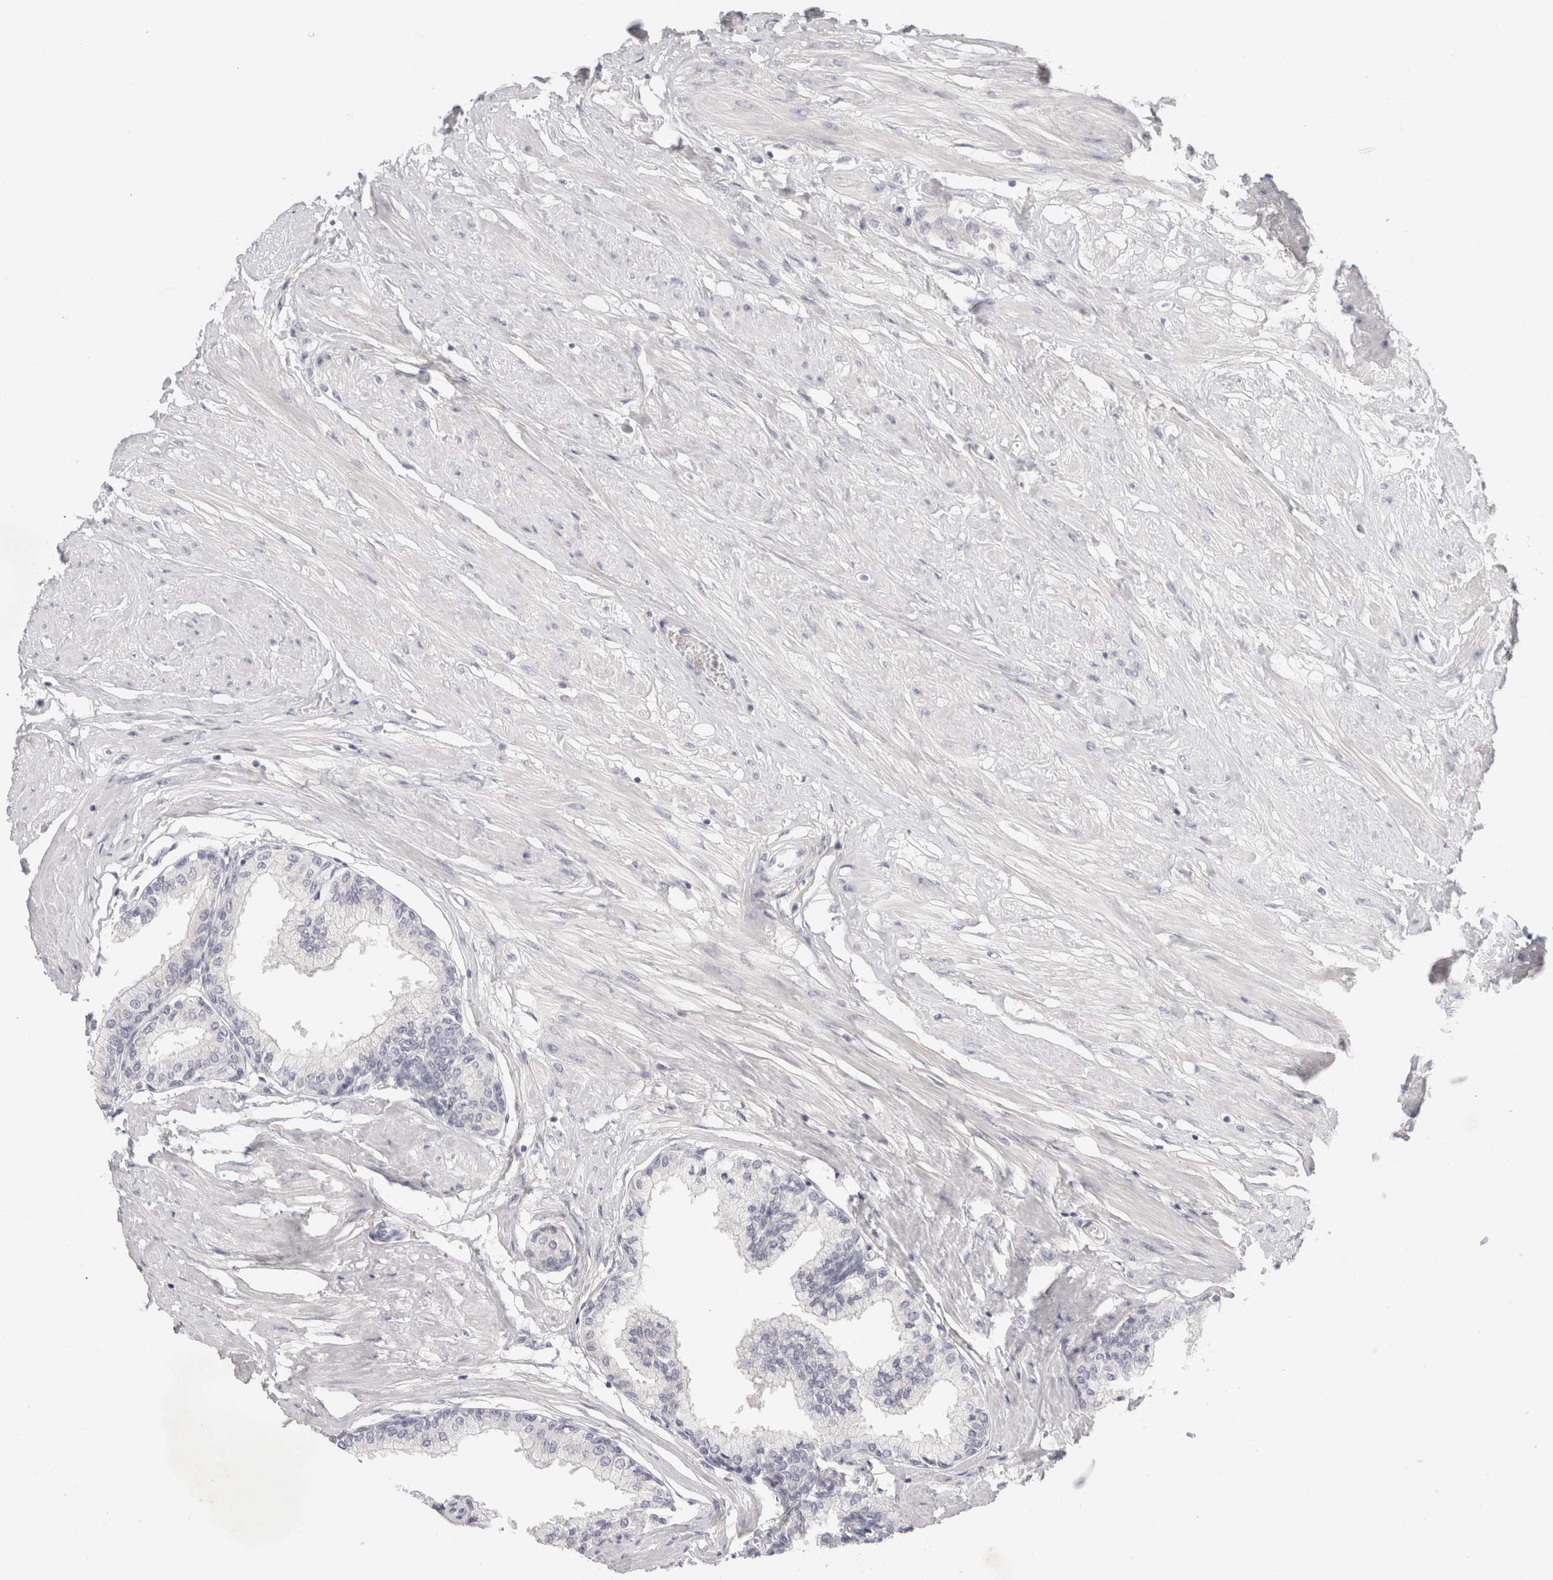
{"staining": {"intensity": "negative", "quantity": "none", "location": "none"}, "tissue": "seminal vesicle", "cell_type": "Glandular cells", "image_type": "normal", "snomed": [{"axis": "morphology", "description": "Normal tissue, NOS"}, {"axis": "topography", "description": "Prostate"}, {"axis": "topography", "description": "Seminal veicle"}], "caption": "This is a photomicrograph of immunohistochemistry (IHC) staining of benign seminal vesicle, which shows no expression in glandular cells.", "gene": "FGL2", "patient": {"sex": "male", "age": 60}}